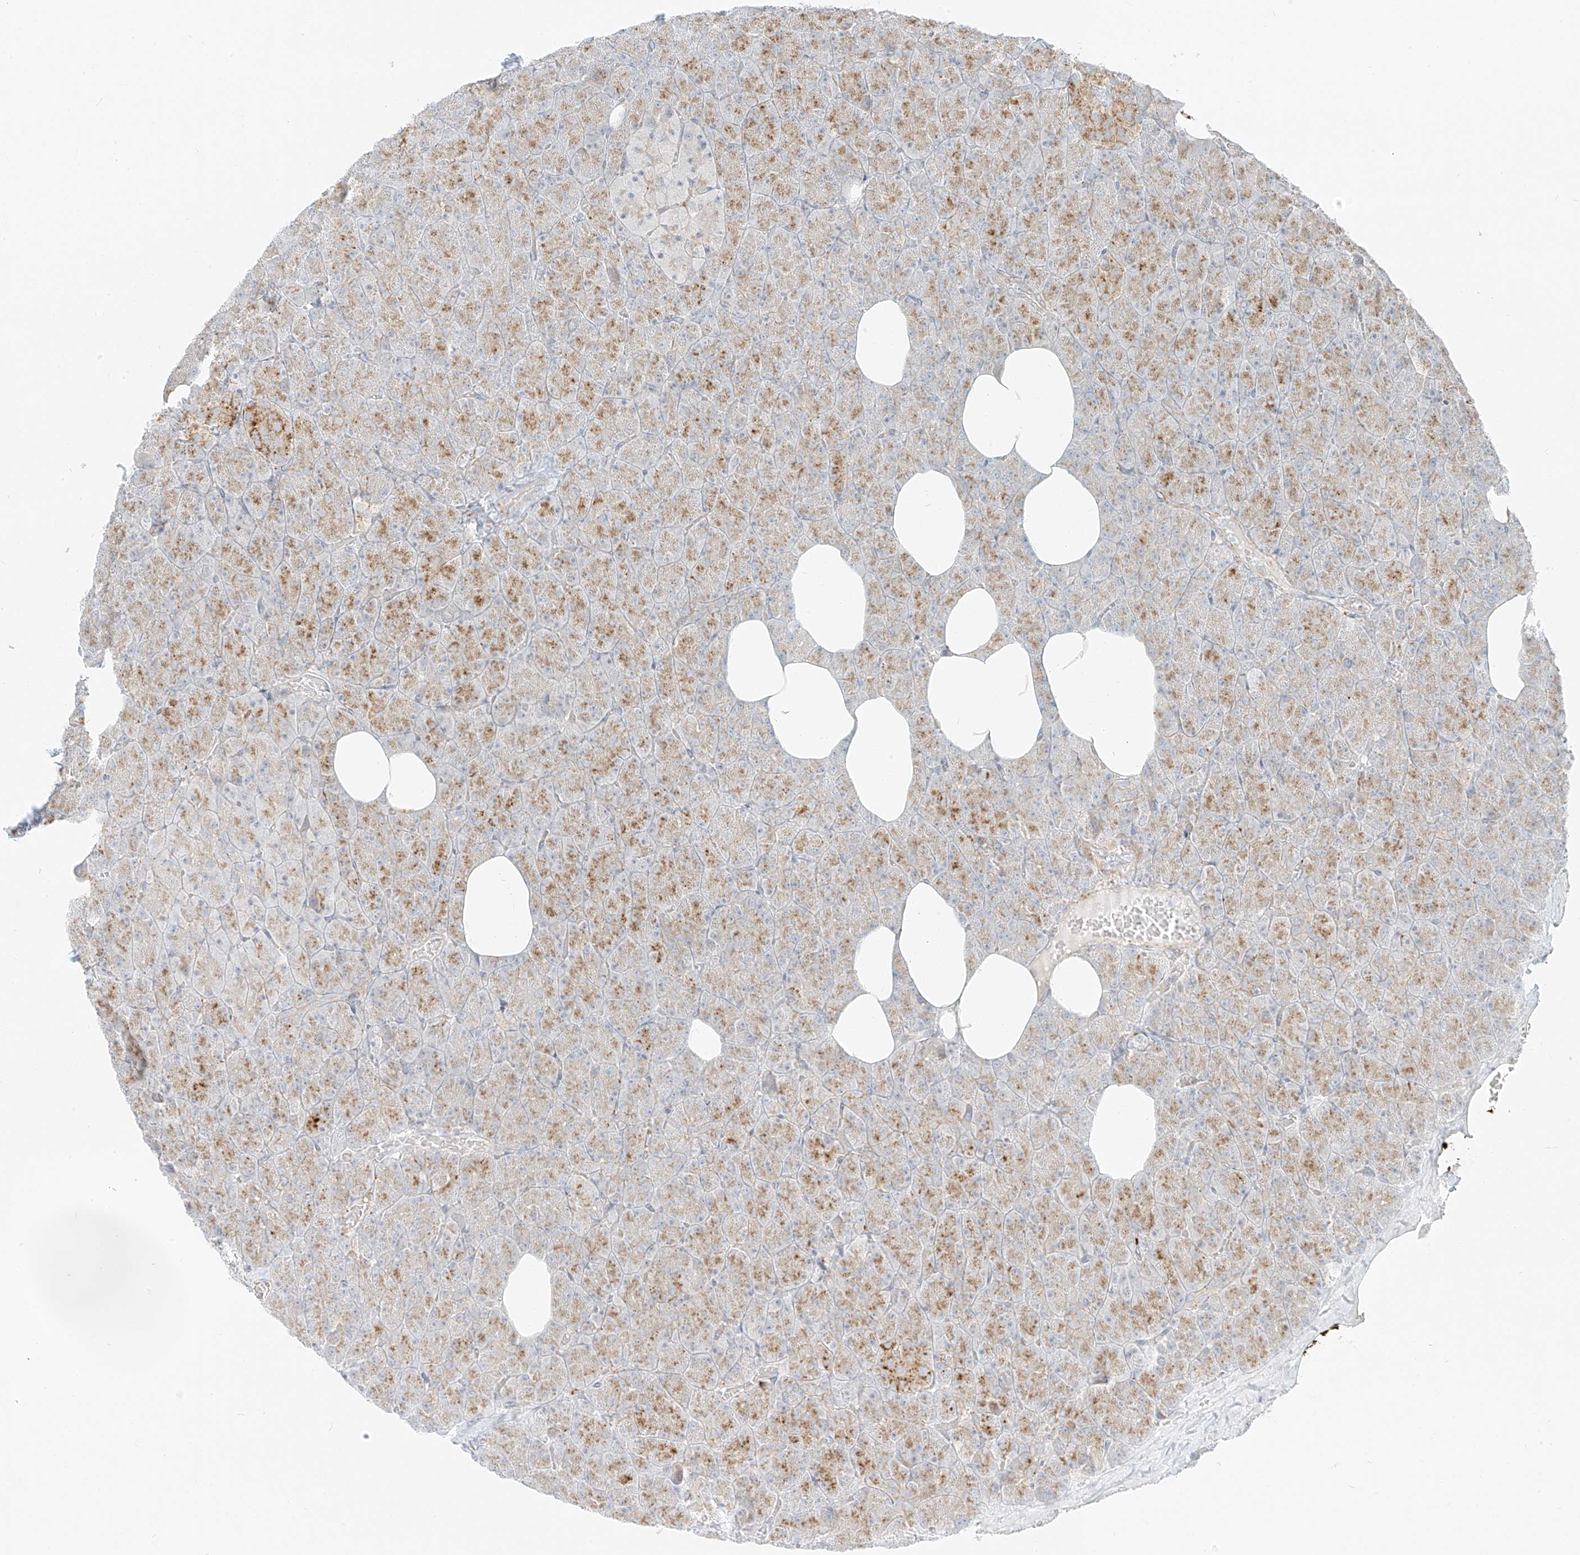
{"staining": {"intensity": "moderate", "quantity": "25%-75%", "location": "cytoplasmic/membranous"}, "tissue": "pancreas", "cell_type": "Exocrine glandular cells", "image_type": "normal", "snomed": [{"axis": "morphology", "description": "Normal tissue, NOS"}, {"axis": "morphology", "description": "Carcinoid, malignant, NOS"}, {"axis": "topography", "description": "Pancreas"}], "caption": "Exocrine glandular cells demonstrate medium levels of moderate cytoplasmic/membranous staining in about 25%-75% of cells in normal pancreas. (DAB (3,3'-diaminobenzidine) IHC with brightfield microscopy, high magnification).", "gene": "SLC35F6", "patient": {"sex": "female", "age": 35}}